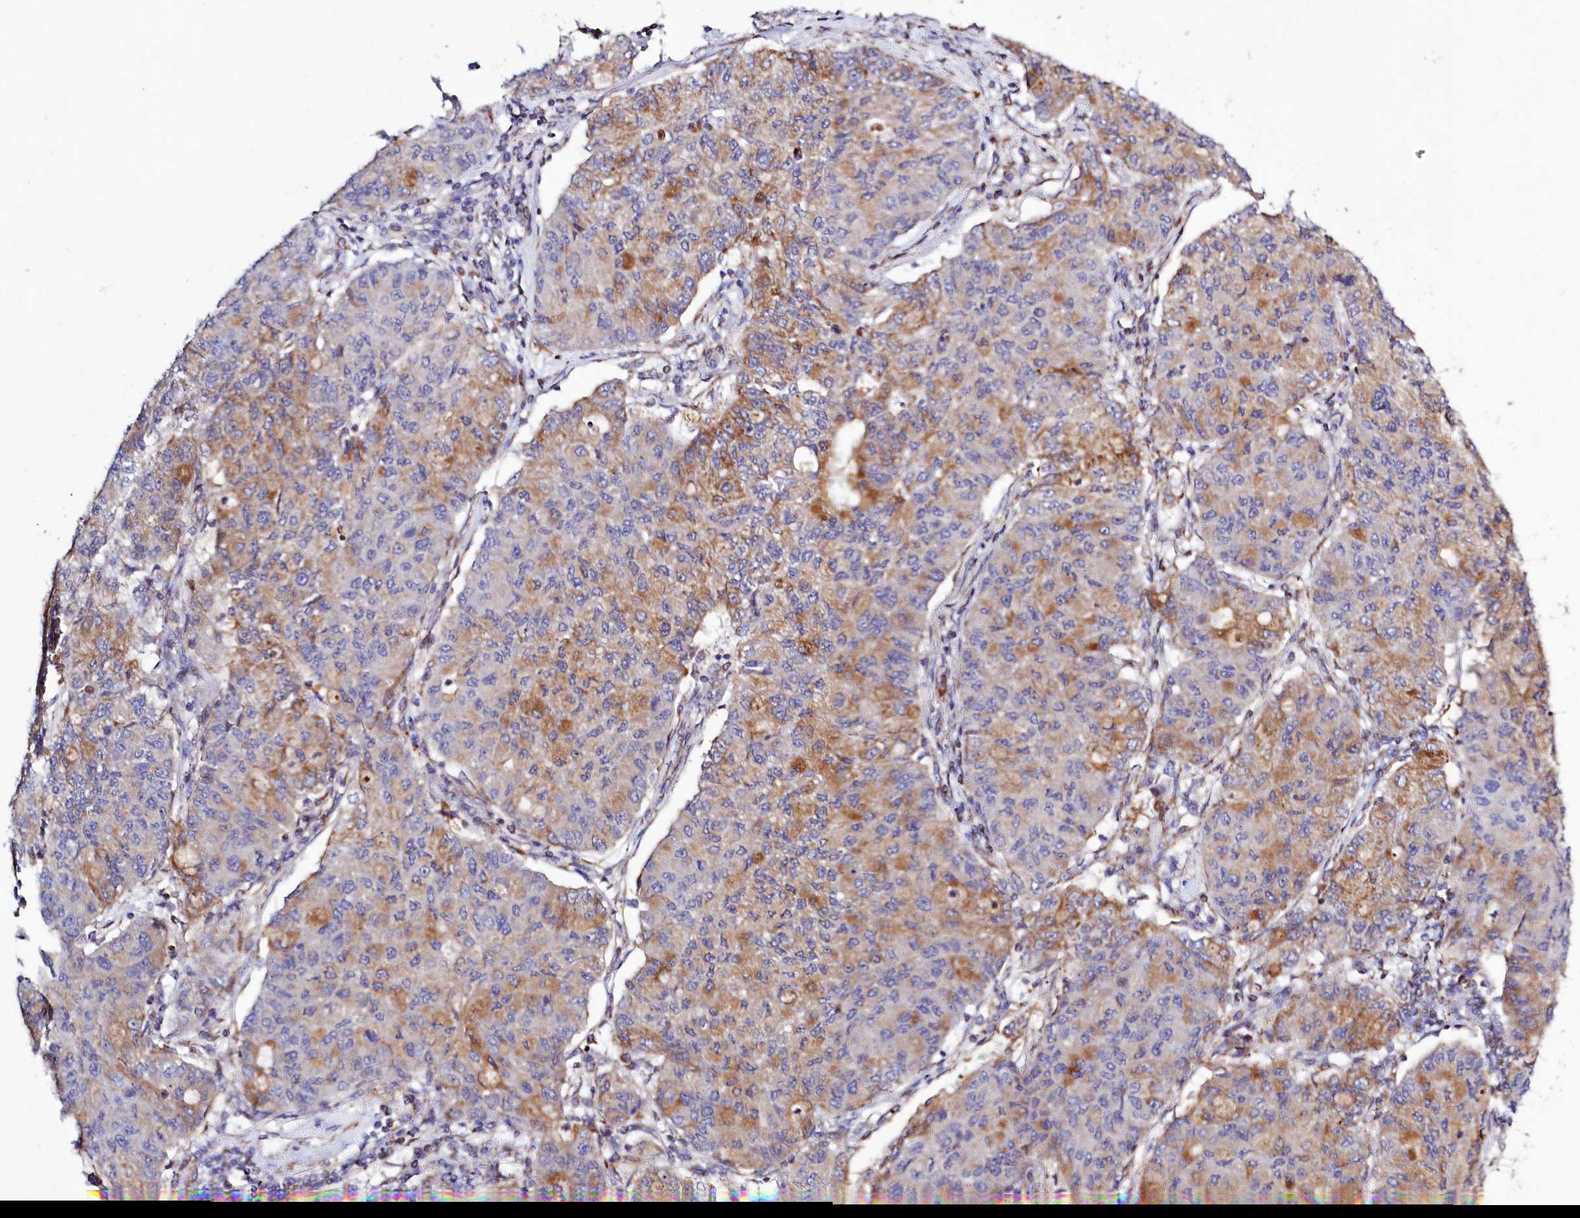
{"staining": {"intensity": "moderate", "quantity": "25%-75%", "location": "cytoplasmic/membranous"}, "tissue": "lung cancer", "cell_type": "Tumor cells", "image_type": "cancer", "snomed": [{"axis": "morphology", "description": "Squamous cell carcinoma, NOS"}, {"axis": "topography", "description": "Lung"}], "caption": "Human squamous cell carcinoma (lung) stained with a protein marker demonstrates moderate staining in tumor cells.", "gene": "DYNC2H1", "patient": {"sex": "male", "age": 74}}